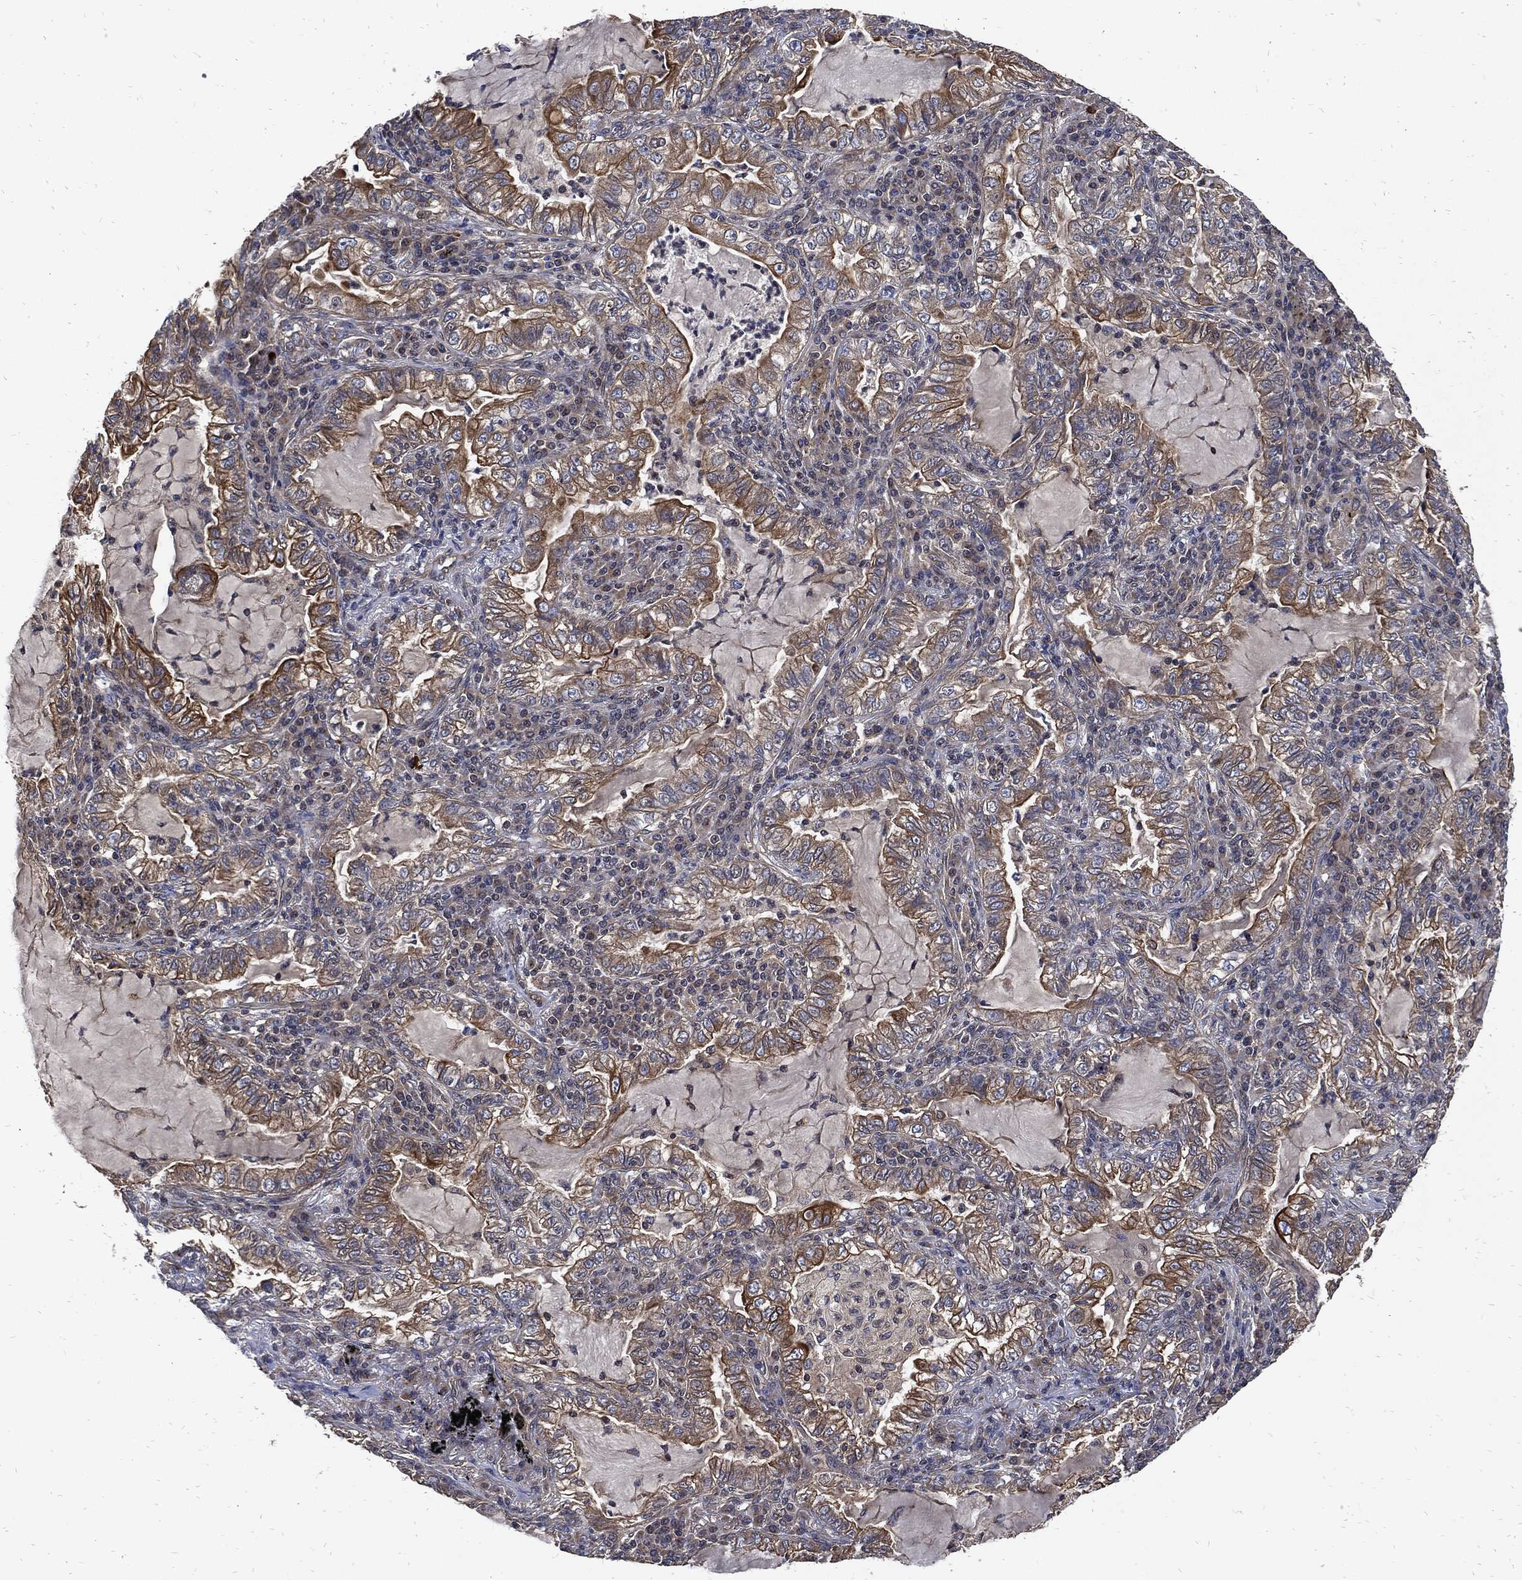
{"staining": {"intensity": "moderate", "quantity": "25%-75%", "location": "cytoplasmic/membranous"}, "tissue": "lung cancer", "cell_type": "Tumor cells", "image_type": "cancer", "snomed": [{"axis": "morphology", "description": "Adenocarcinoma, NOS"}, {"axis": "topography", "description": "Lung"}], "caption": "The micrograph exhibits immunohistochemical staining of lung cancer (adenocarcinoma). There is moderate cytoplasmic/membranous expression is appreciated in about 25%-75% of tumor cells. (DAB (3,3'-diaminobenzidine) IHC with brightfield microscopy, high magnification).", "gene": "DCTN1", "patient": {"sex": "female", "age": 73}}